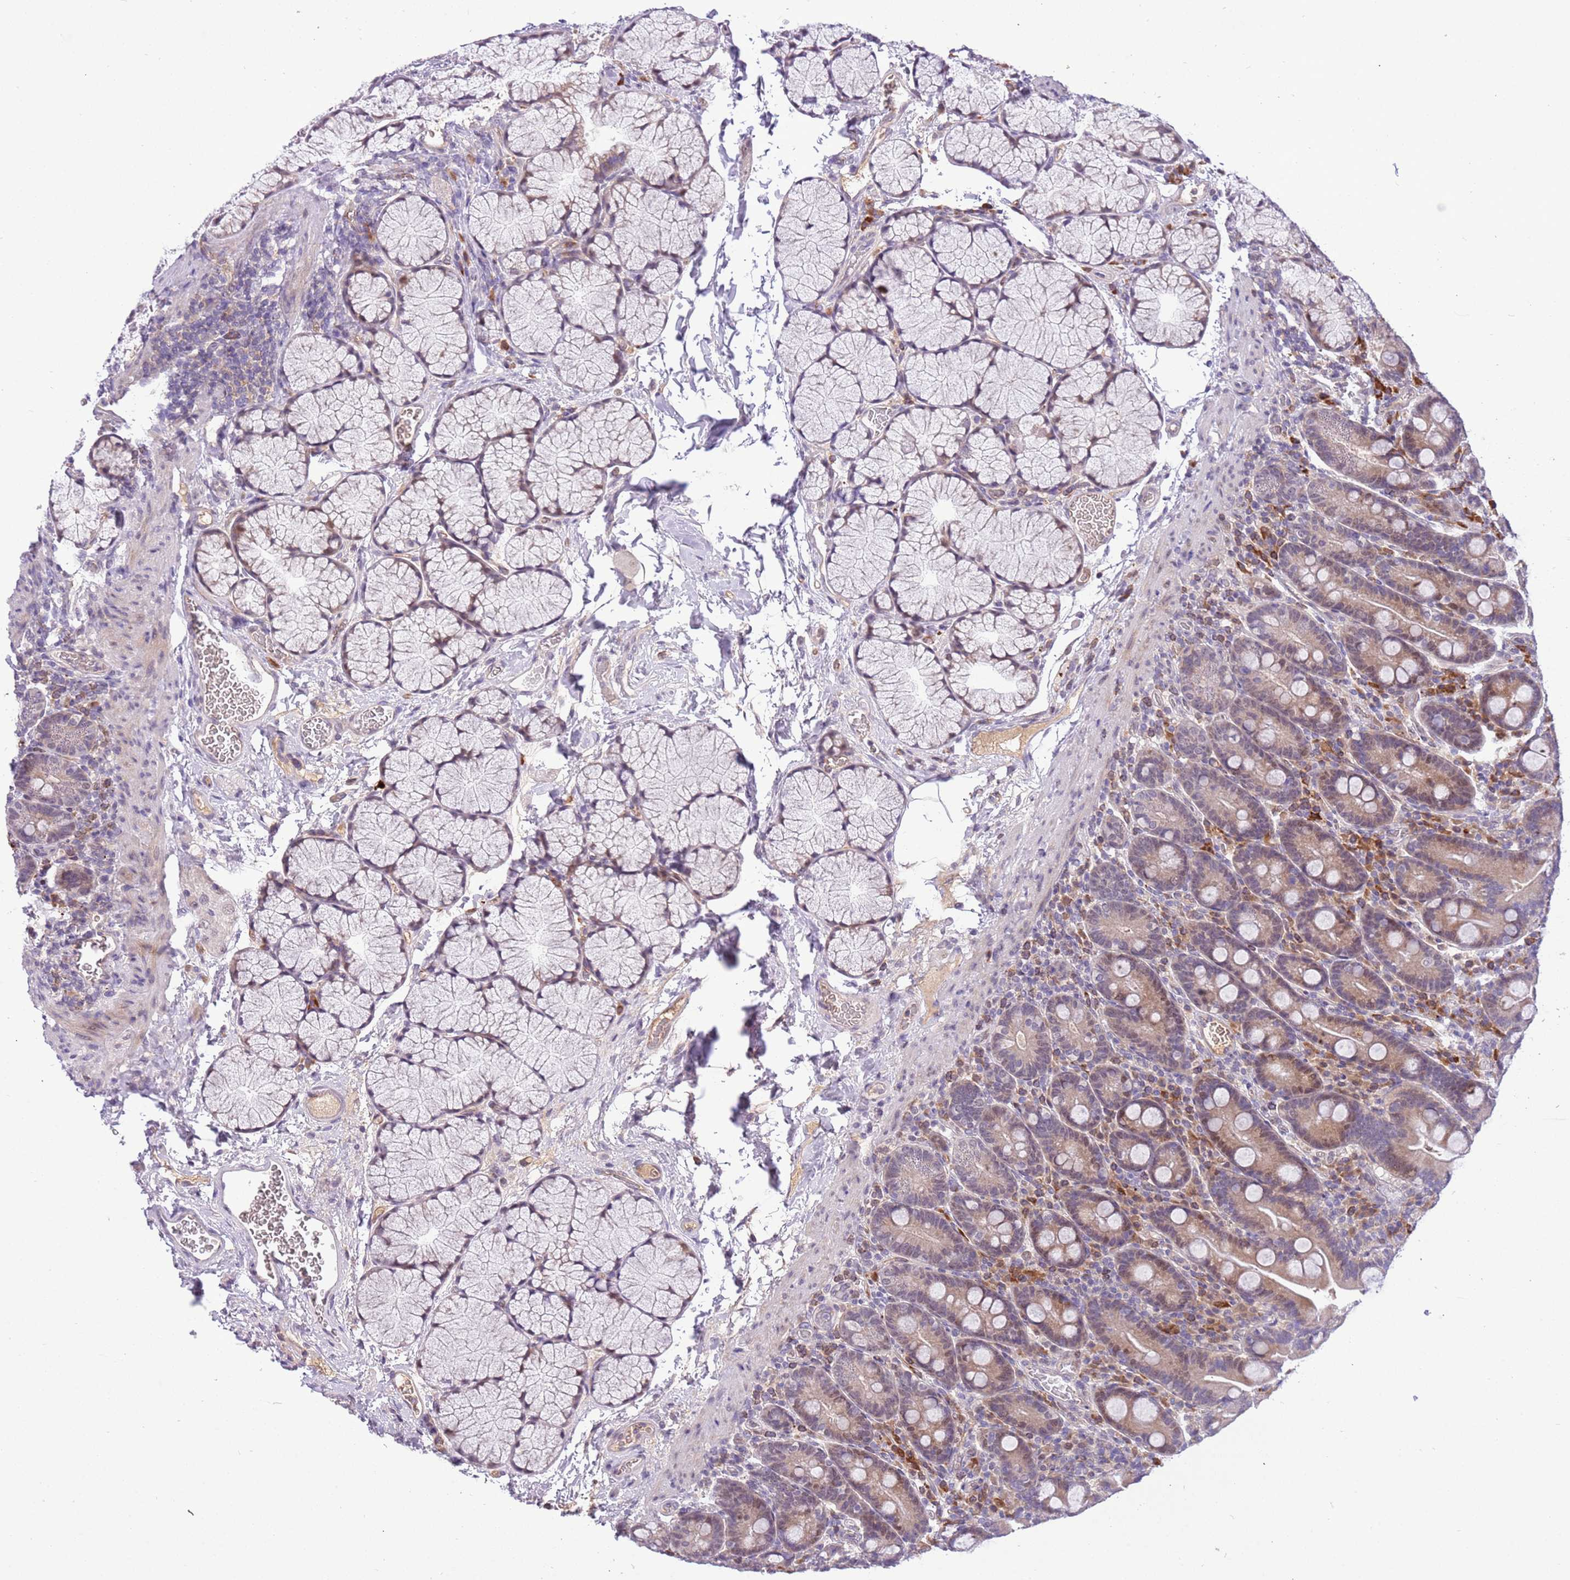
{"staining": {"intensity": "weak", "quantity": "25%-75%", "location": "cytoplasmic/membranous,nuclear"}, "tissue": "duodenum", "cell_type": "Glandular cells", "image_type": "normal", "snomed": [{"axis": "morphology", "description": "Normal tissue, NOS"}, {"axis": "topography", "description": "Duodenum"}], "caption": "Duodenum stained with a brown dye demonstrates weak cytoplasmic/membranous,nuclear positive expression in approximately 25%-75% of glandular cells.", "gene": "MAGEF1", "patient": {"sex": "male", "age": 35}}